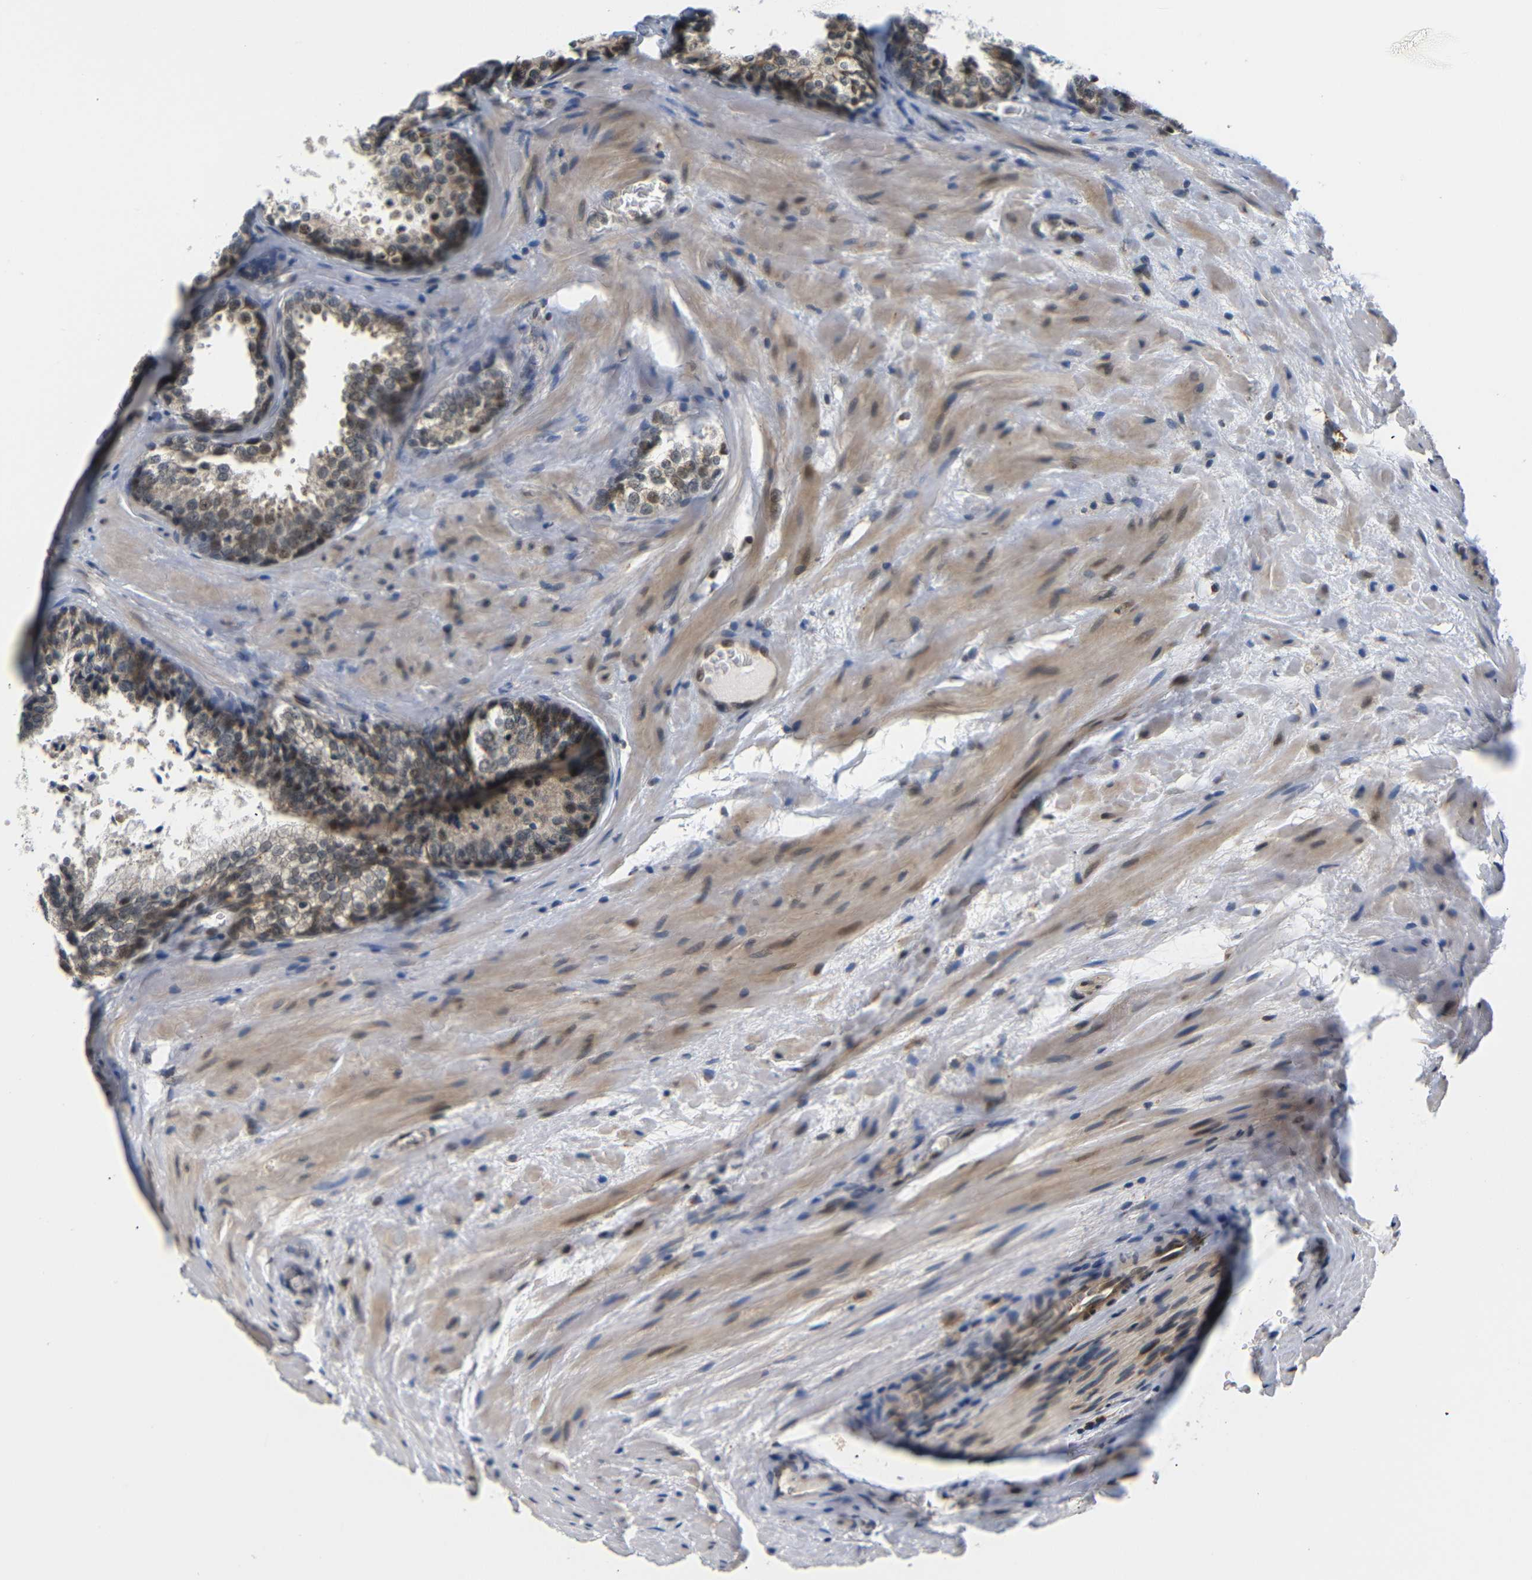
{"staining": {"intensity": "moderate", "quantity": ">75%", "location": "cytoplasmic/membranous,nuclear"}, "tissue": "prostate cancer", "cell_type": "Tumor cells", "image_type": "cancer", "snomed": [{"axis": "morphology", "description": "Adenocarcinoma, High grade"}, {"axis": "topography", "description": "Prostate"}], "caption": "Immunohistochemical staining of adenocarcinoma (high-grade) (prostate) shows medium levels of moderate cytoplasmic/membranous and nuclear expression in approximately >75% of tumor cells. (IHC, brightfield microscopy, high magnification).", "gene": "GJA5", "patient": {"sex": "male", "age": 70}}